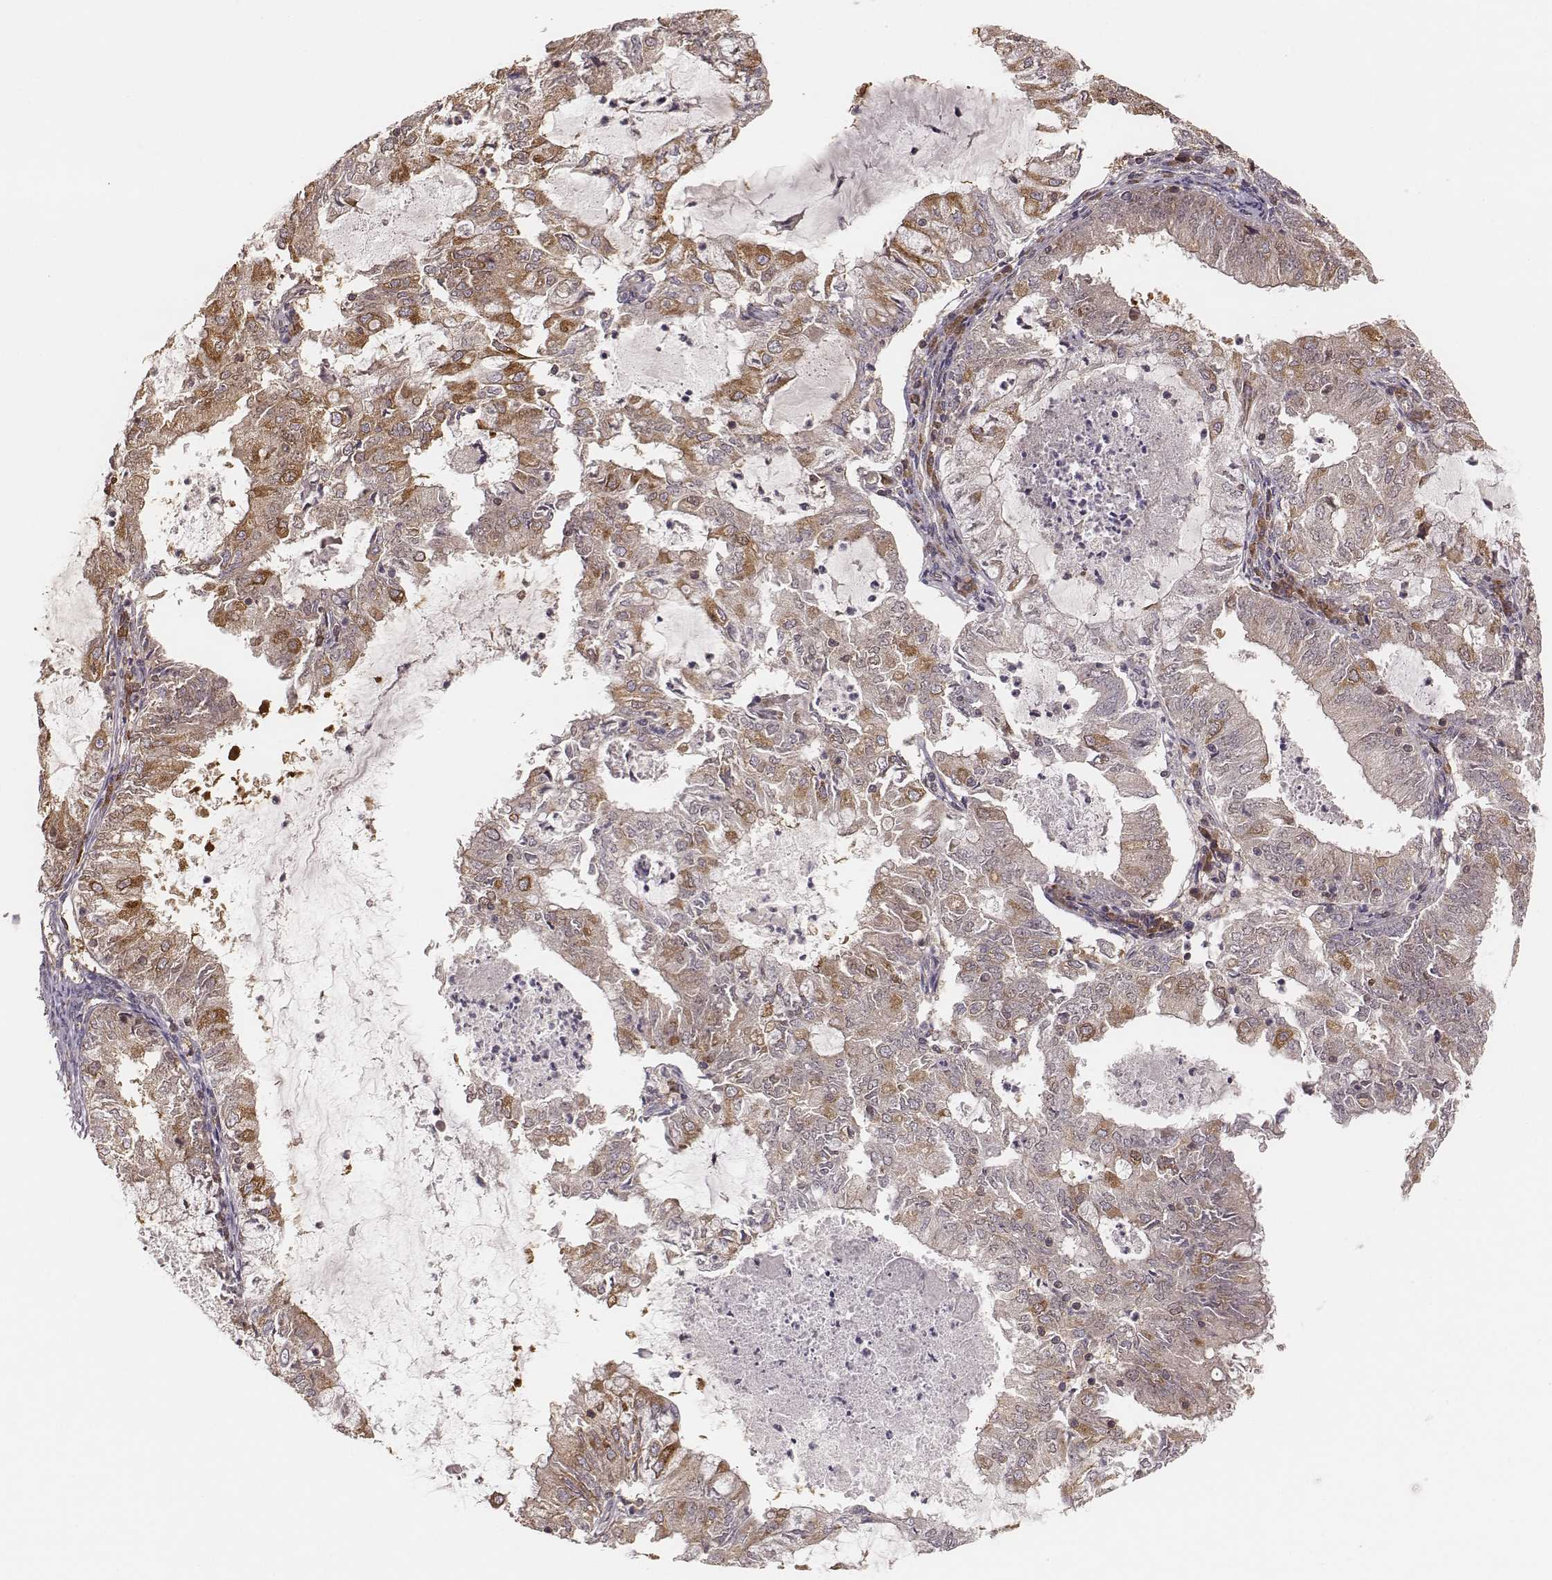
{"staining": {"intensity": "moderate", "quantity": "25%-75%", "location": "cytoplasmic/membranous"}, "tissue": "endometrial cancer", "cell_type": "Tumor cells", "image_type": "cancer", "snomed": [{"axis": "morphology", "description": "Adenocarcinoma, NOS"}, {"axis": "topography", "description": "Endometrium"}], "caption": "Brown immunohistochemical staining in adenocarcinoma (endometrial) displays moderate cytoplasmic/membranous staining in about 25%-75% of tumor cells. (DAB IHC, brown staining for protein, blue staining for nuclei).", "gene": "CARS1", "patient": {"sex": "female", "age": 57}}